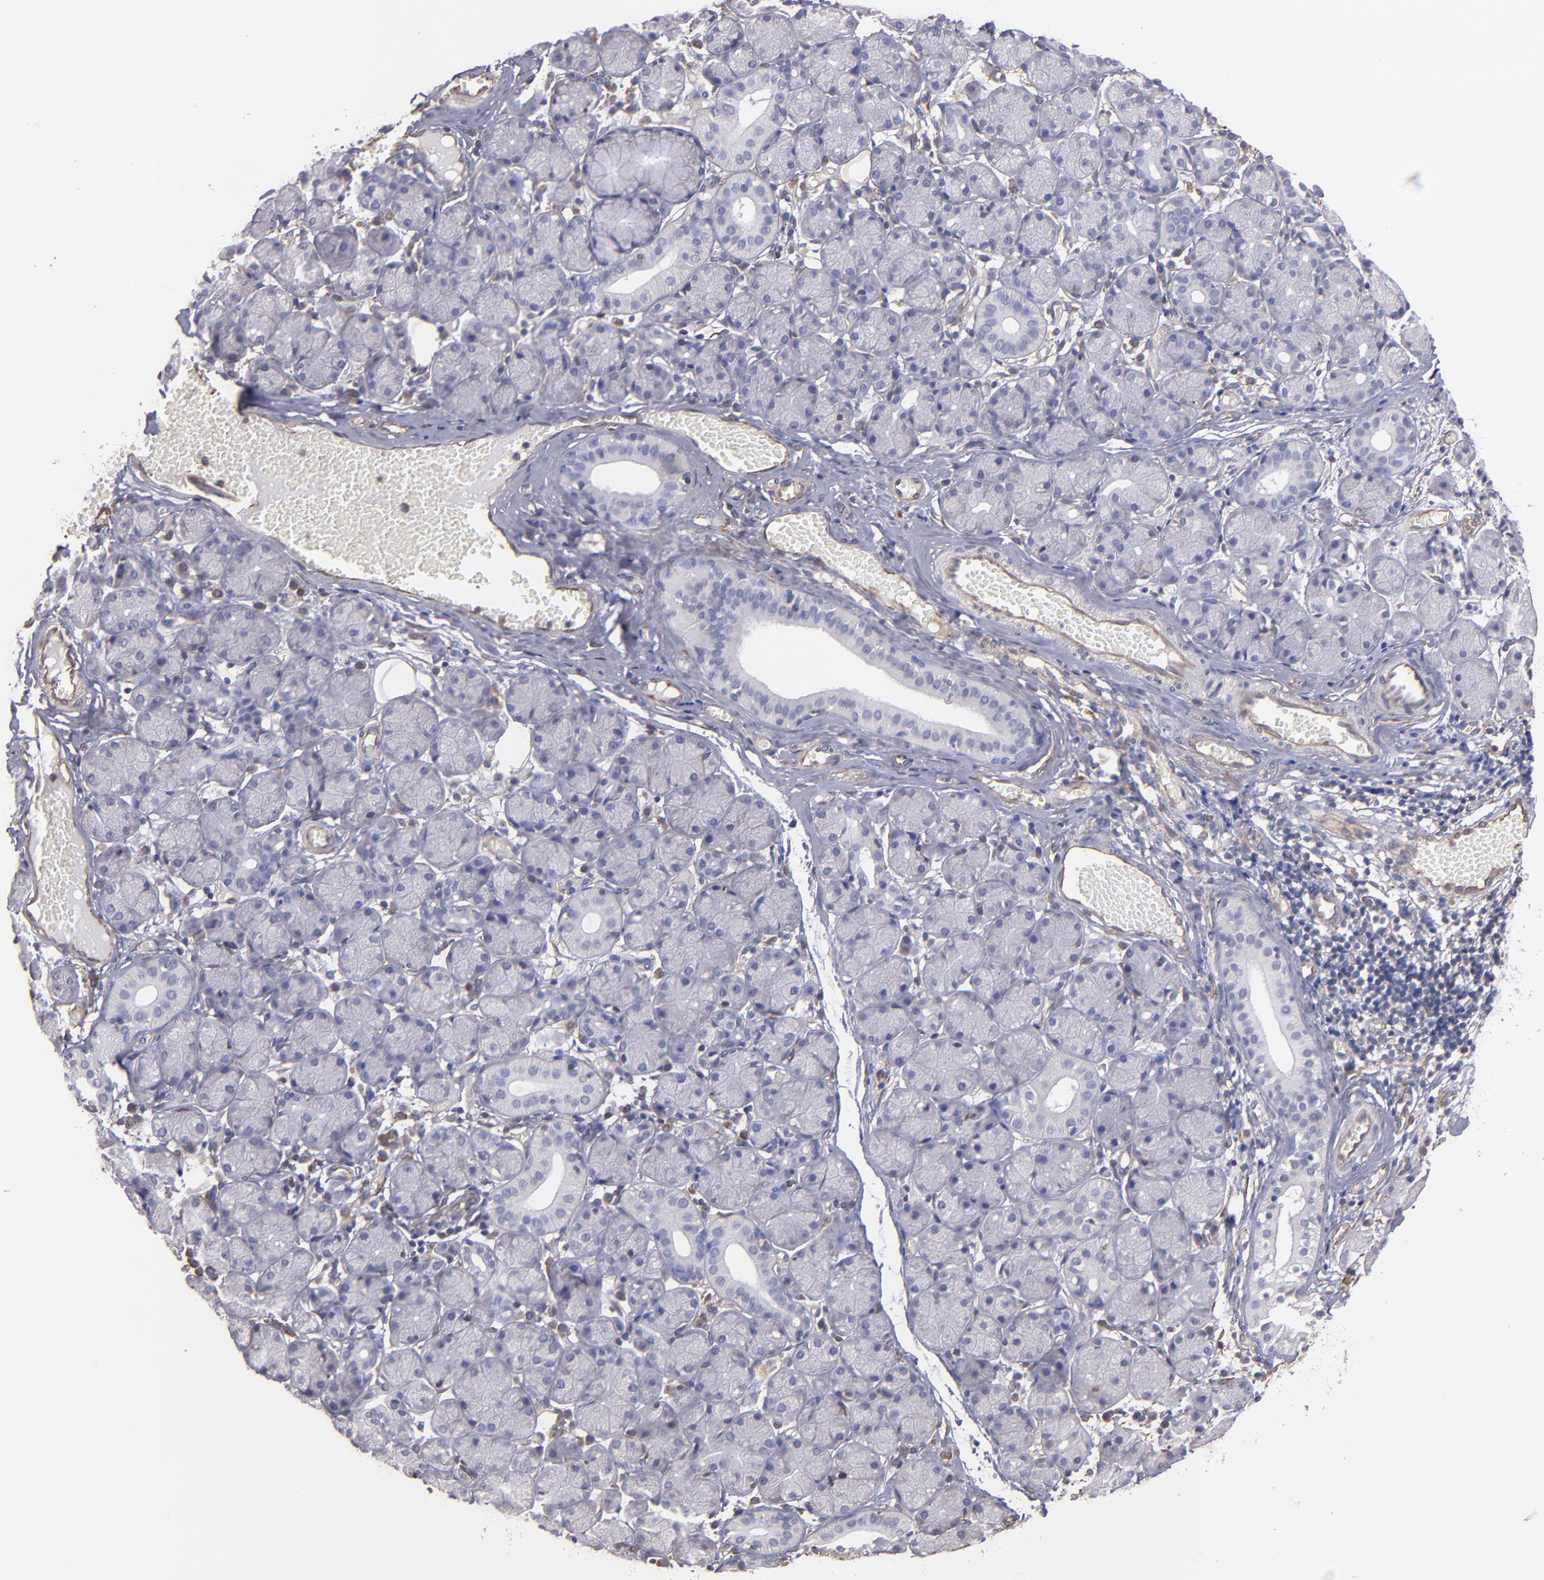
{"staining": {"intensity": "negative", "quantity": "none", "location": "none"}, "tissue": "salivary gland", "cell_type": "Glandular cells", "image_type": "normal", "snomed": [{"axis": "morphology", "description": "Normal tissue, NOS"}, {"axis": "topography", "description": "Salivary gland"}], "caption": "This is a histopathology image of immunohistochemistry staining of normal salivary gland, which shows no staining in glandular cells. The staining is performed using DAB (3,3'-diaminobenzidine) brown chromogen with nuclei counter-stained in using hematoxylin.", "gene": "ABCC1", "patient": {"sex": "female", "age": 24}}